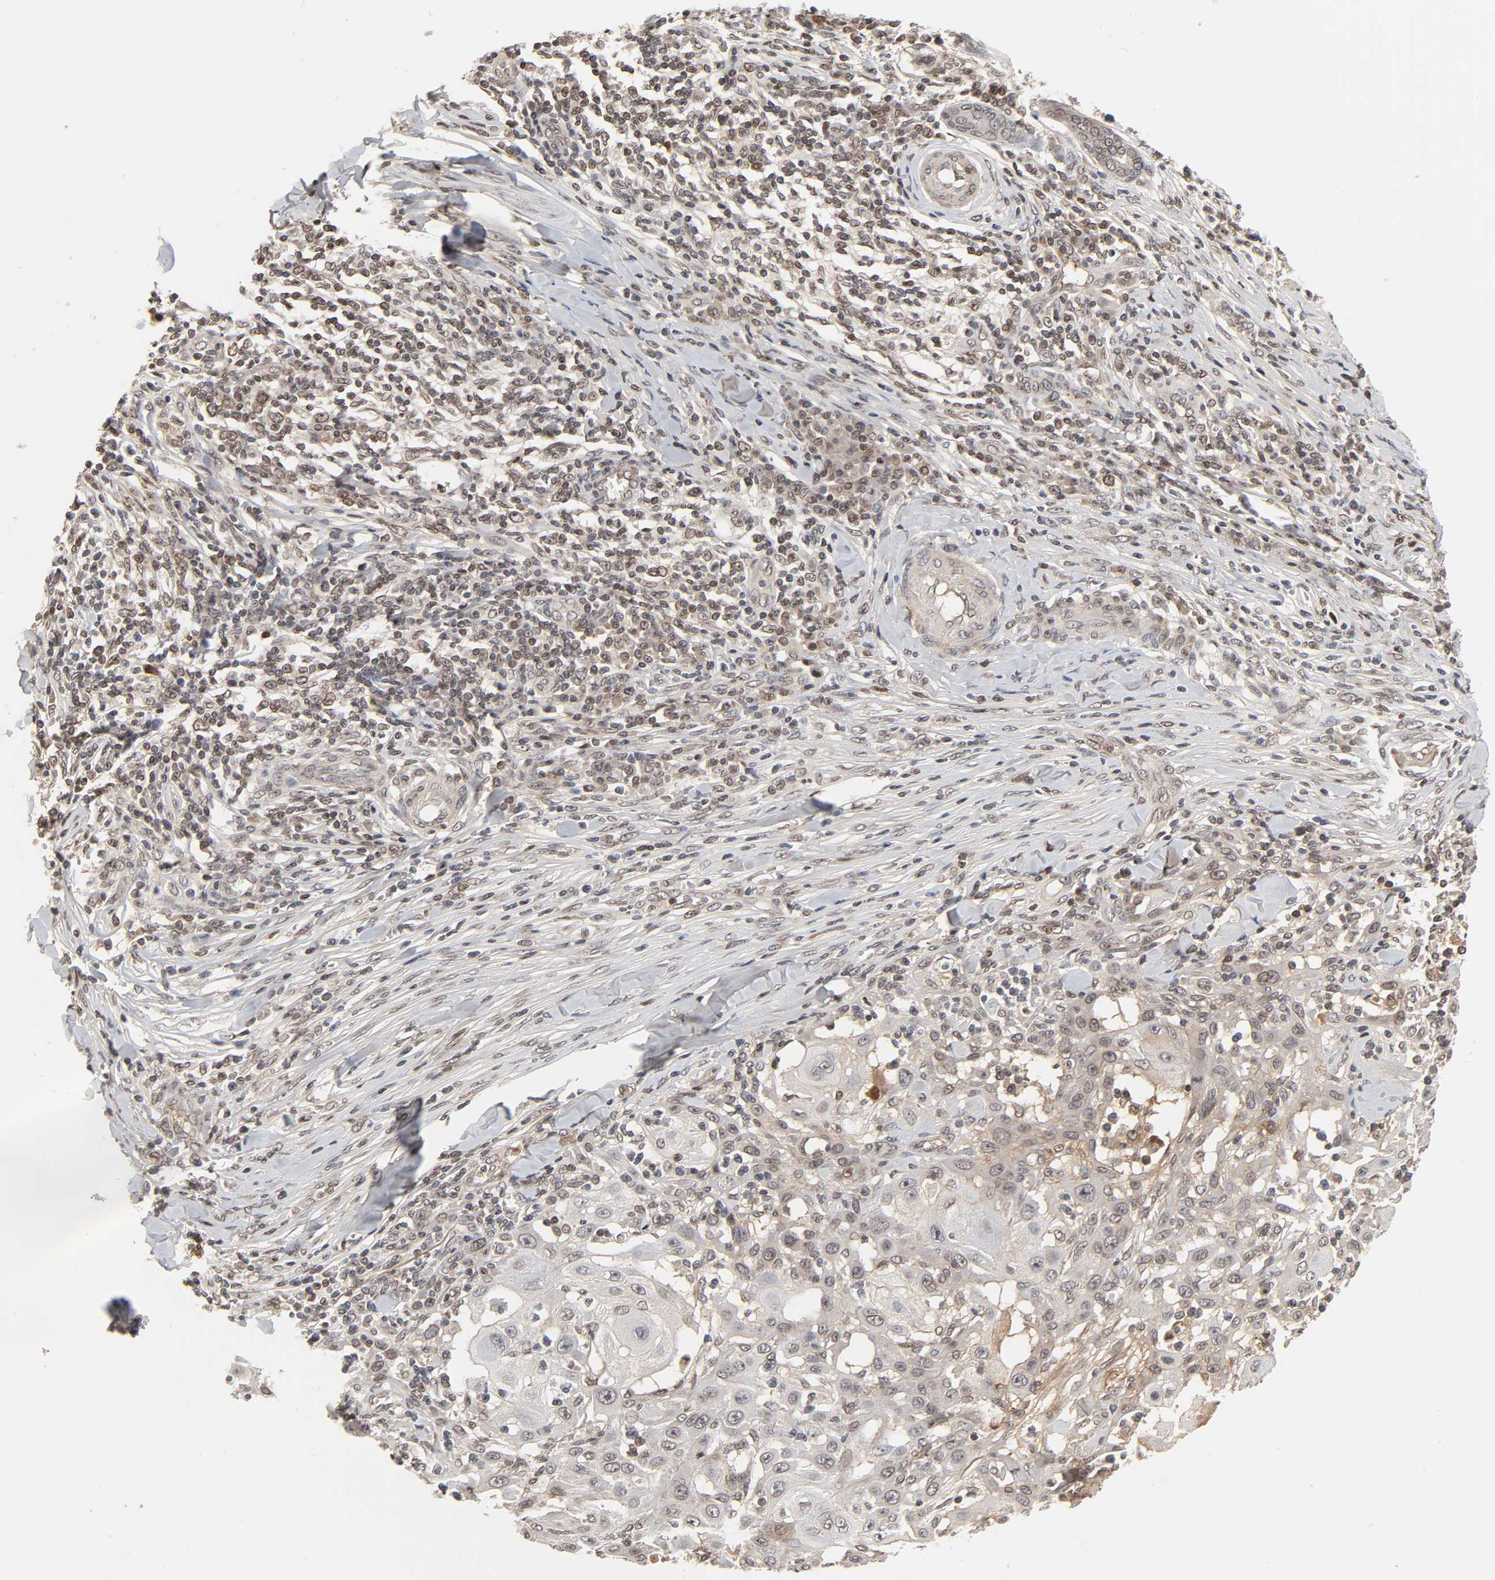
{"staining": {"intensity": "weak", "quantity": "25%-75%", "location": "cytoplasmic/membranous,nuclear"}, "tissue": "skin cancer", "cell_type": "Tumor cells", "image_type": "cancer", "snomed": [{"axis": "morphology", "description": "Squamous cell carcinoma, NOS"}, {"axis": "topography", "description": "Skin"}], "caption": "A histopathology image of skin cancer stained for a protein shows weak cytoplasmic/membranous and nuclear brown staining in tumor cells. Nuclei are stained in blue.", "gene": "CPN2", "patient": {"sex": "male", "age": 24}}